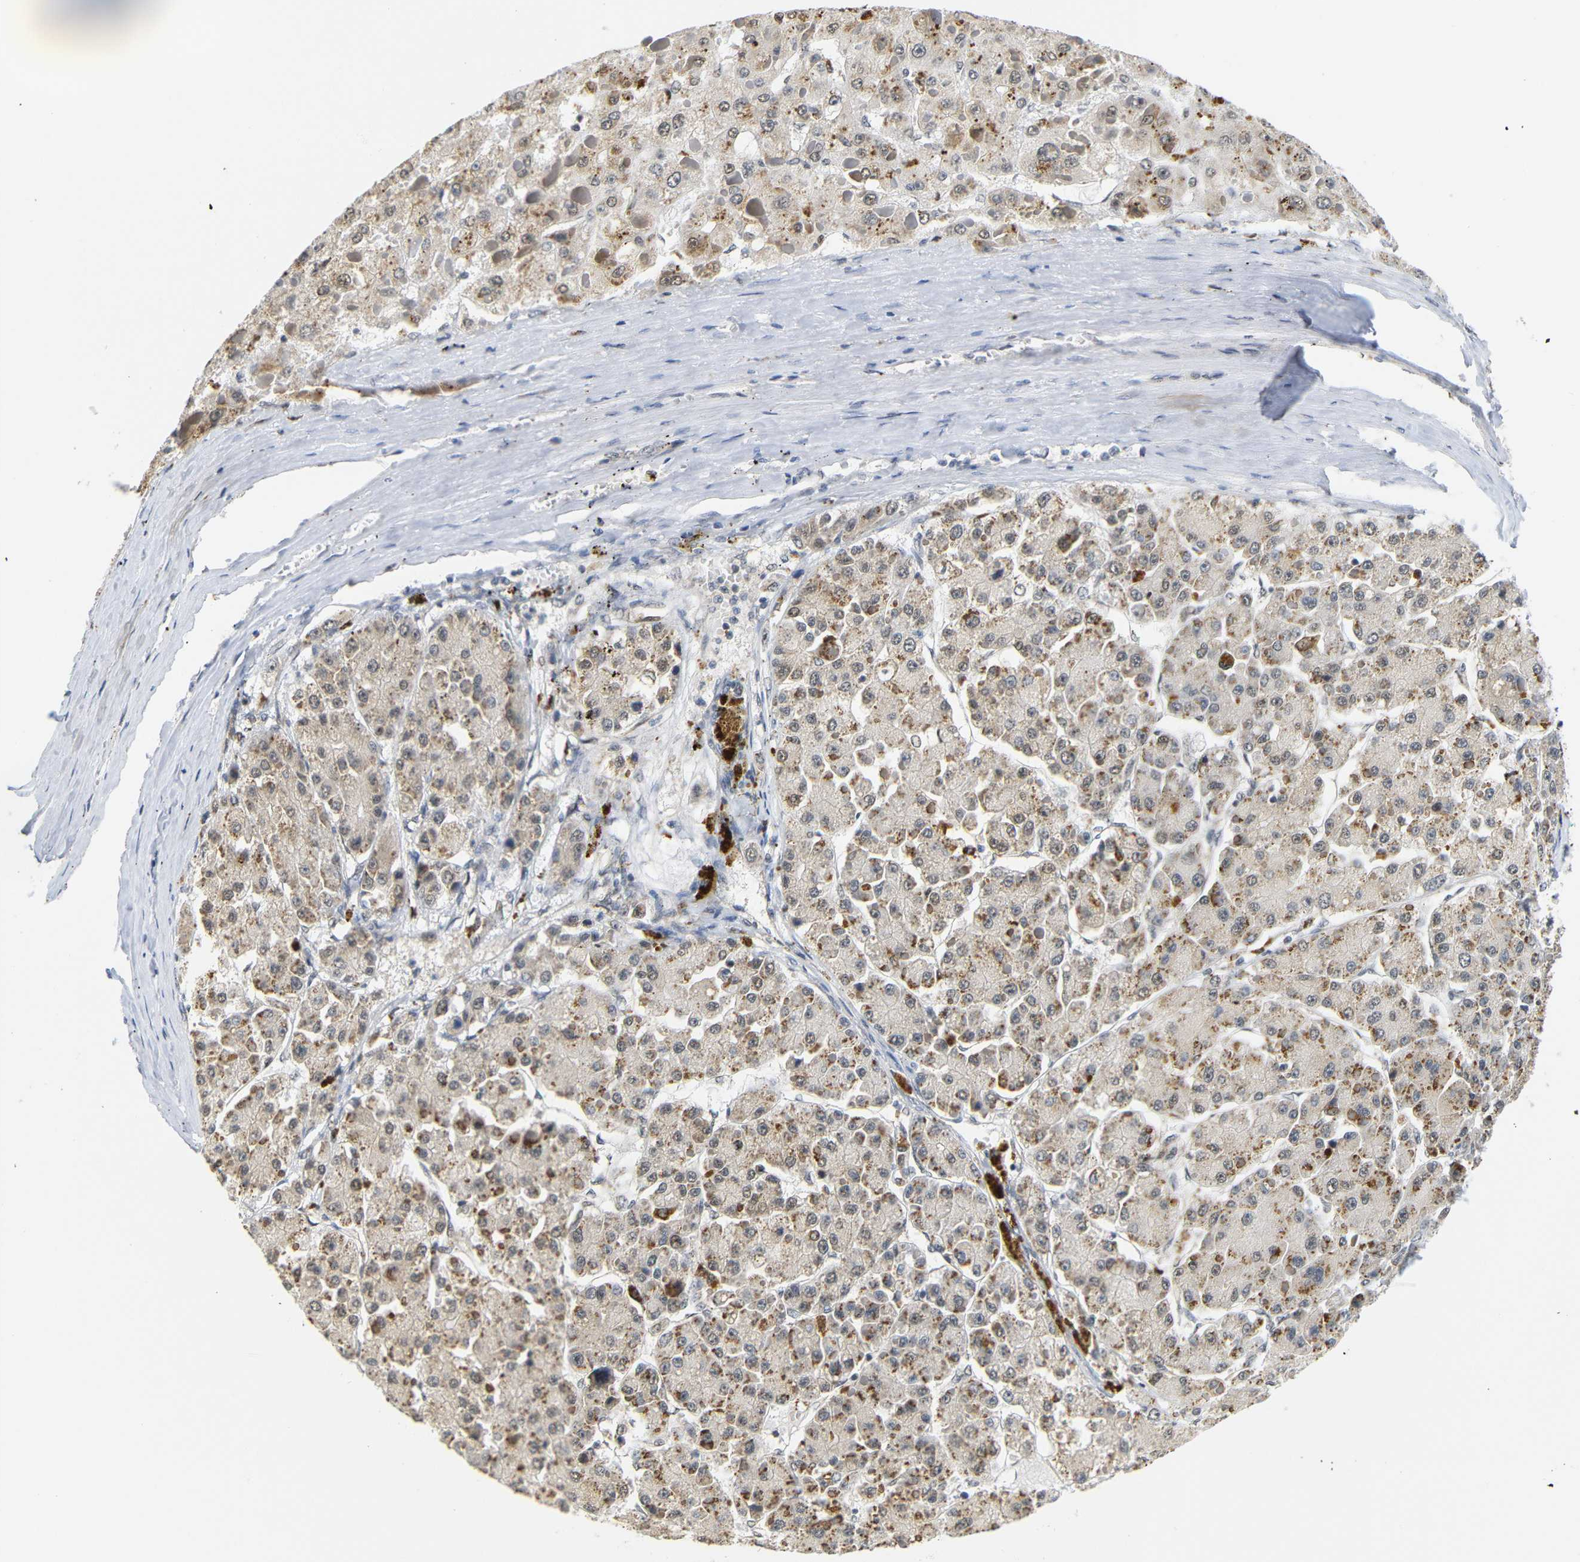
{"staining": {"intensity": "moderate", "quantity": ">75%", "location": "cytoplasmic/membranous"}, "tissue": "liver cancer", "cell_type": "Tumor cells", "image_type": "cancer", "snomed": [{"axis": "morphology", "description": "Carcinoma, Hepatocellular, NOS"}, {"axis": "topography", "description": "Liver"}], "caption": "Liver hepatocellular carcinoma tissue shows moderate cytoplasmic/membranous staining in approximately >75% of tumor cells (IHC, brightfield microscopy, high magnification).", "gene": "GJA5", "patient": {"sex": "female", "age": 73}}